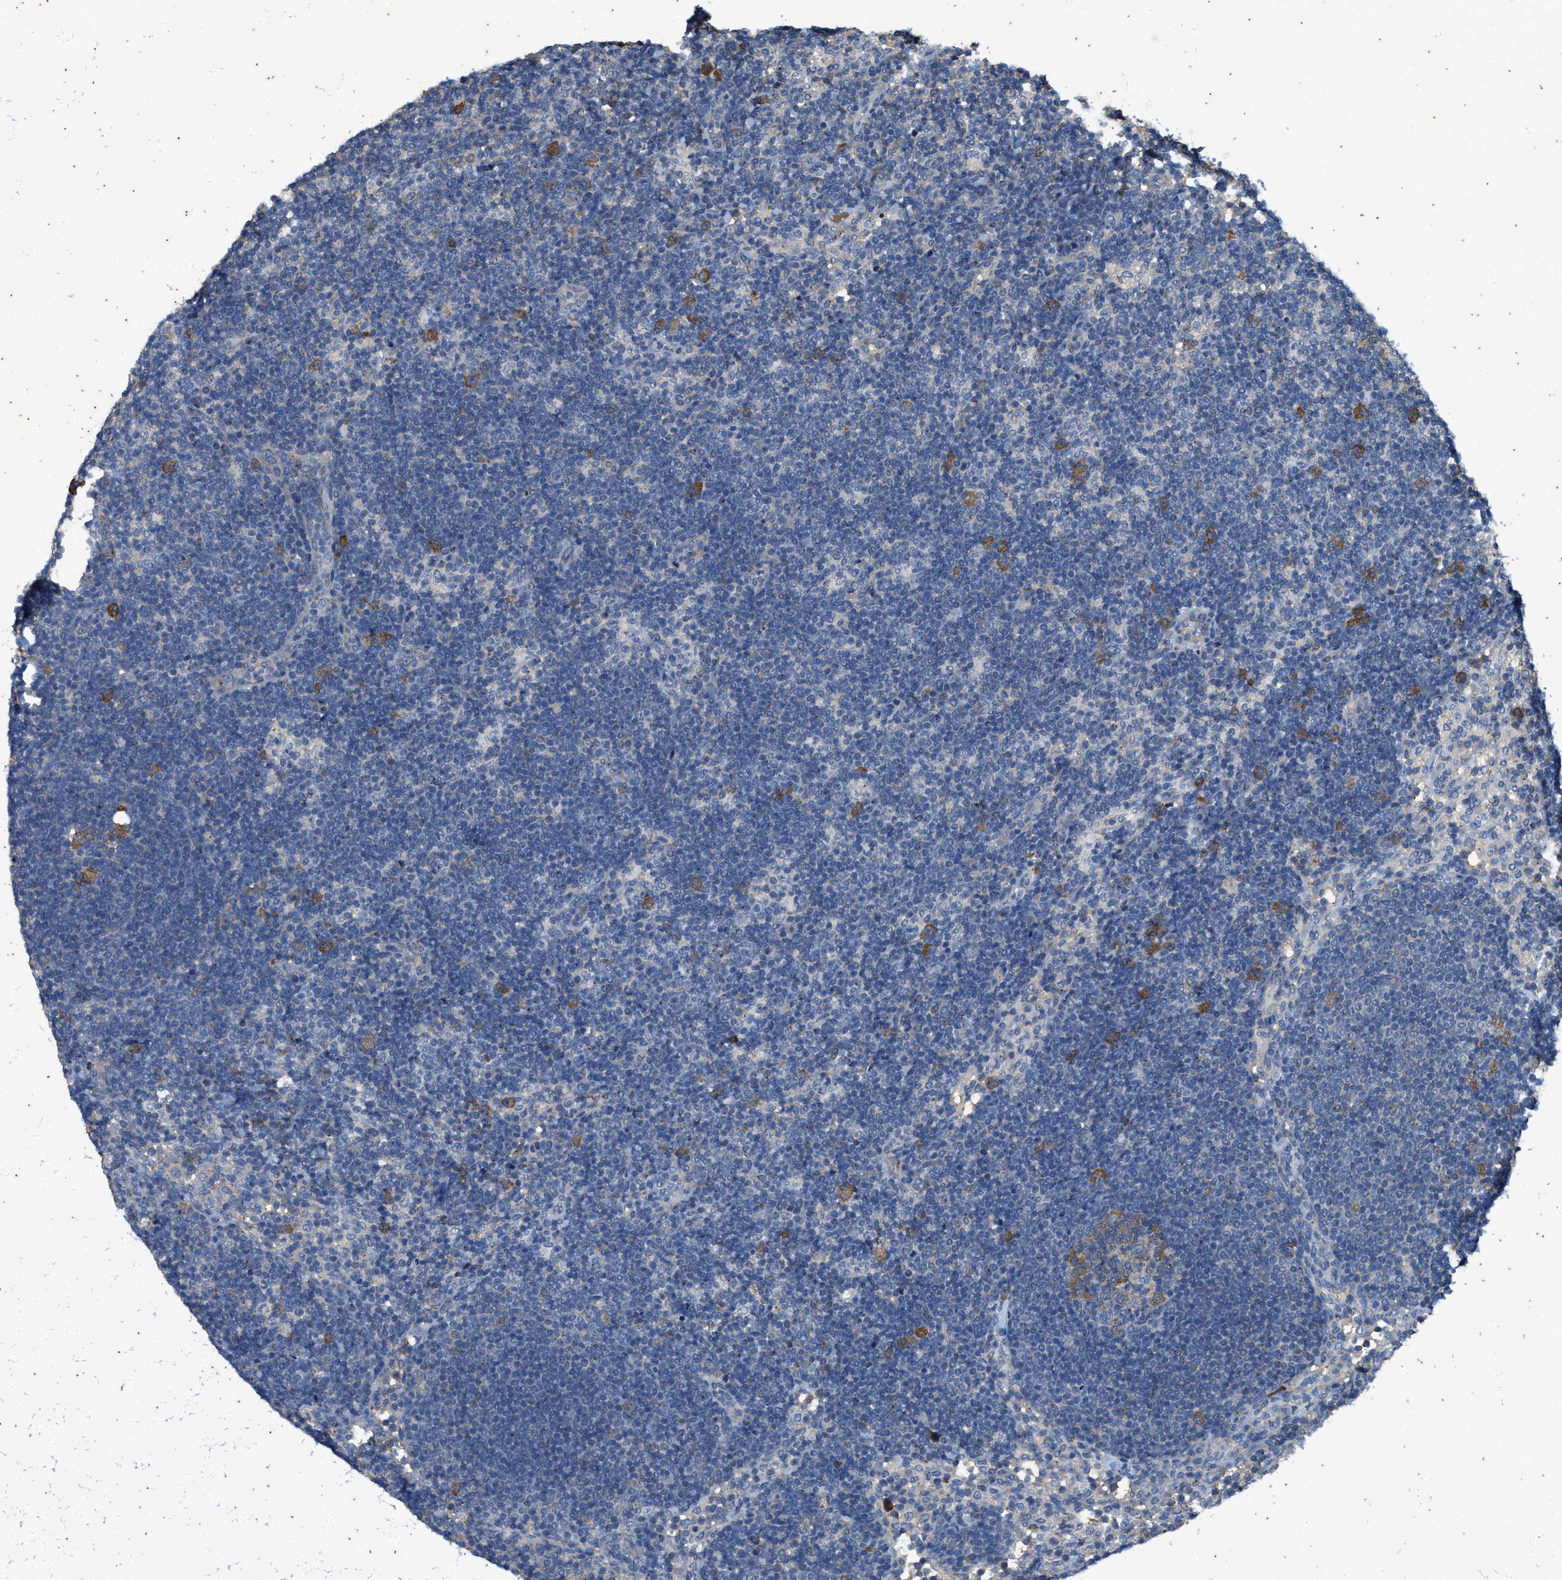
{"staining": {"intensity": "moderate", "quantity": "25%-75%", "location": "cytoplasmic/membranous"}, "tissue": "lymph node", "cell_type": "Germinal center cells", "image_type": "normal", "snomed": [{"axis": "morphology", "description": "Normal tissue, NOS"}, {"axis": "morphology", "description": "Carcinoid, malignant, NOS"}, {"axis": "topography", "description": "Lymph node"}], "caption": "This micrograph reveals IHC staining of normal lymph node, with medium moderate cytoplasmic/membranous staining in about 25%-75% of germinal center cells.", "gene": "COX19", "patient": {"sex": "male", "age": 47}}